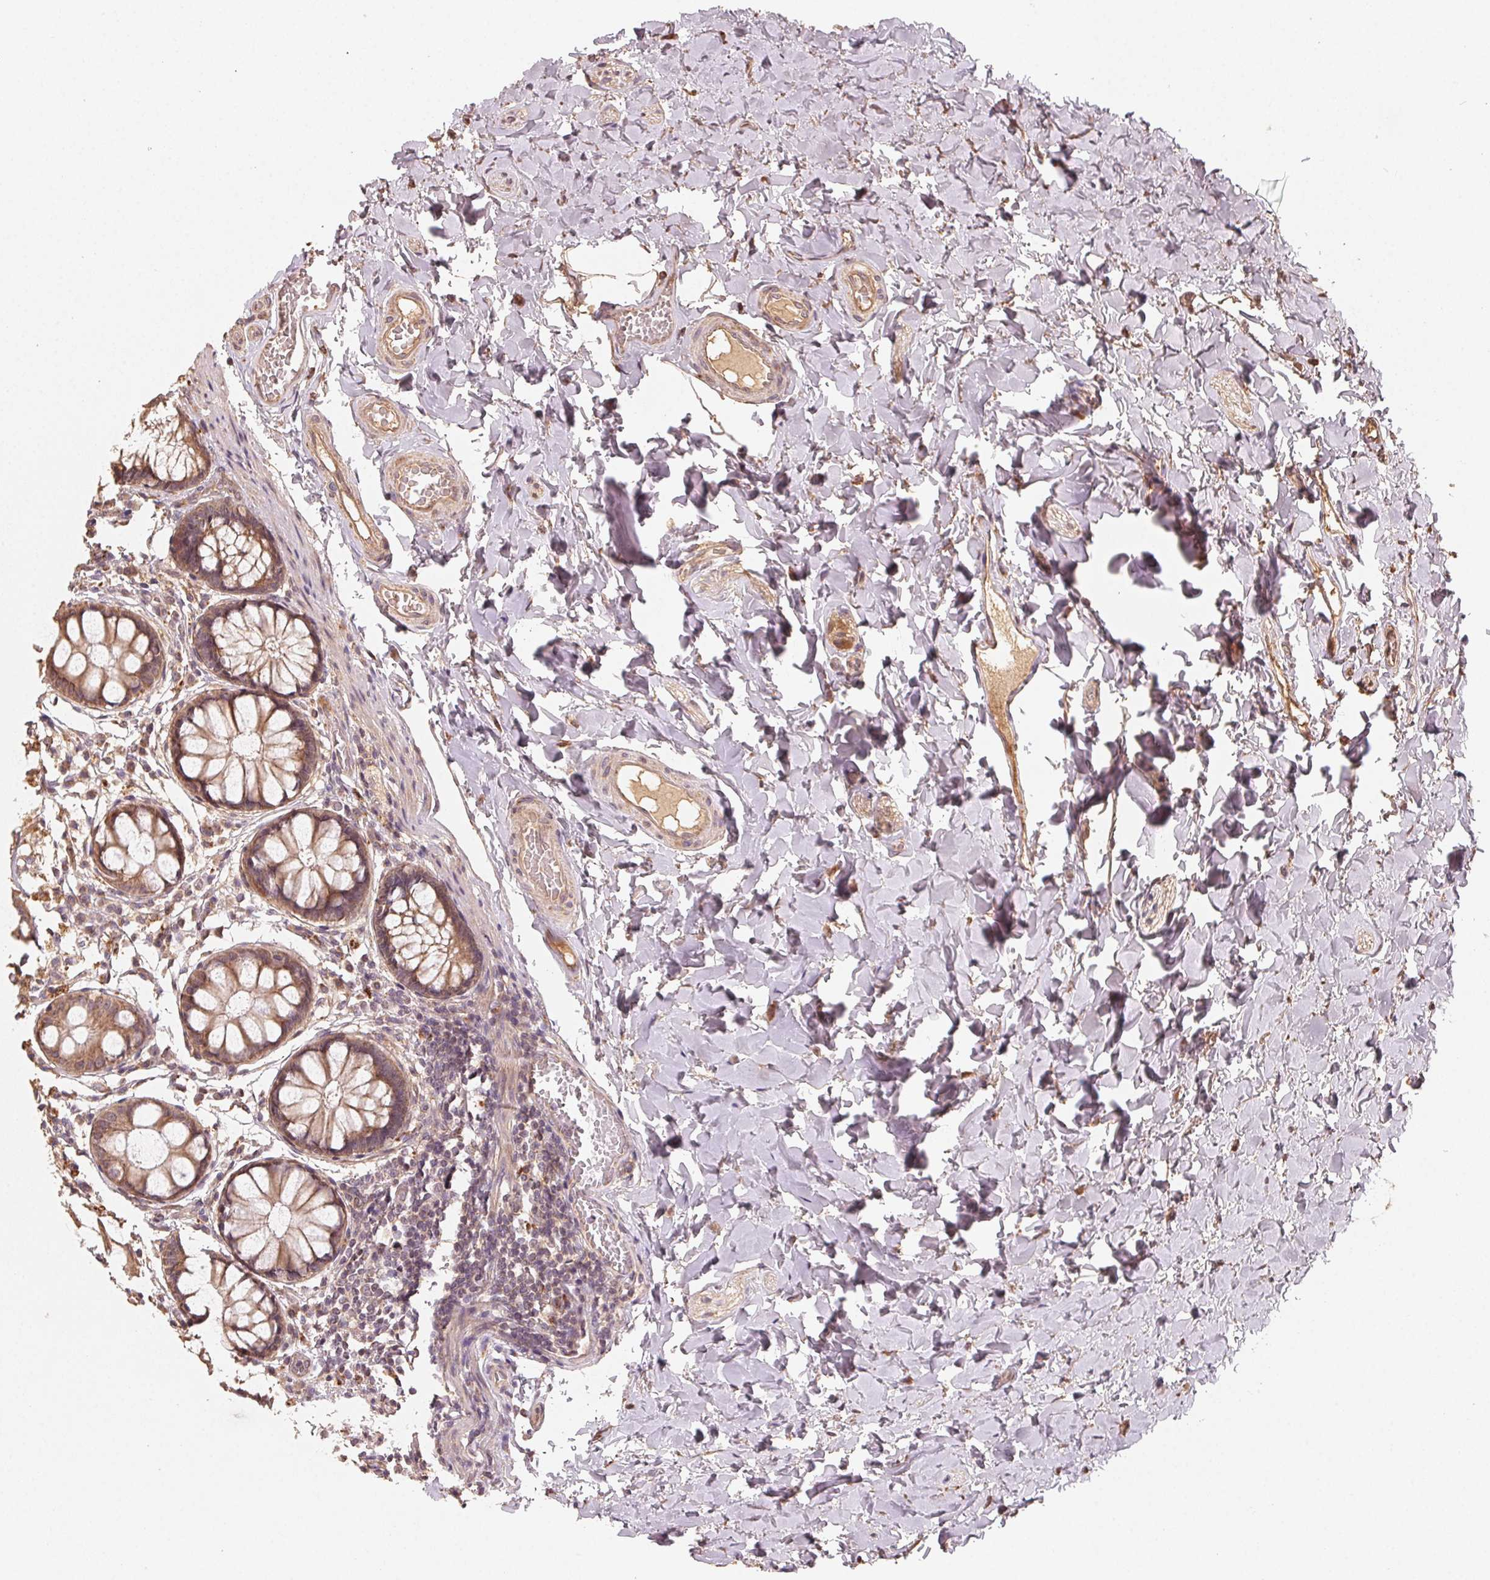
{"staining": {"intensity": "moderate", "quantity": ">75%", "location": "cytoplasmic/membranous"}, "tissue": "colon", "cell_type": "Endothelial cells", "image_type": "normal", "snomed": [{"axis": "morphology", "description": "Normal tissue, NOS"}, {"axis": "topography", "description": "Colon"}], "caption": "Colon stained with a brown dye exhibits moderate cytoplasmic/membranous positive staining in approximately >75% of endothelial cells.", "gene": "WBP2", "patient": {"sex": "male", "age": 47}}